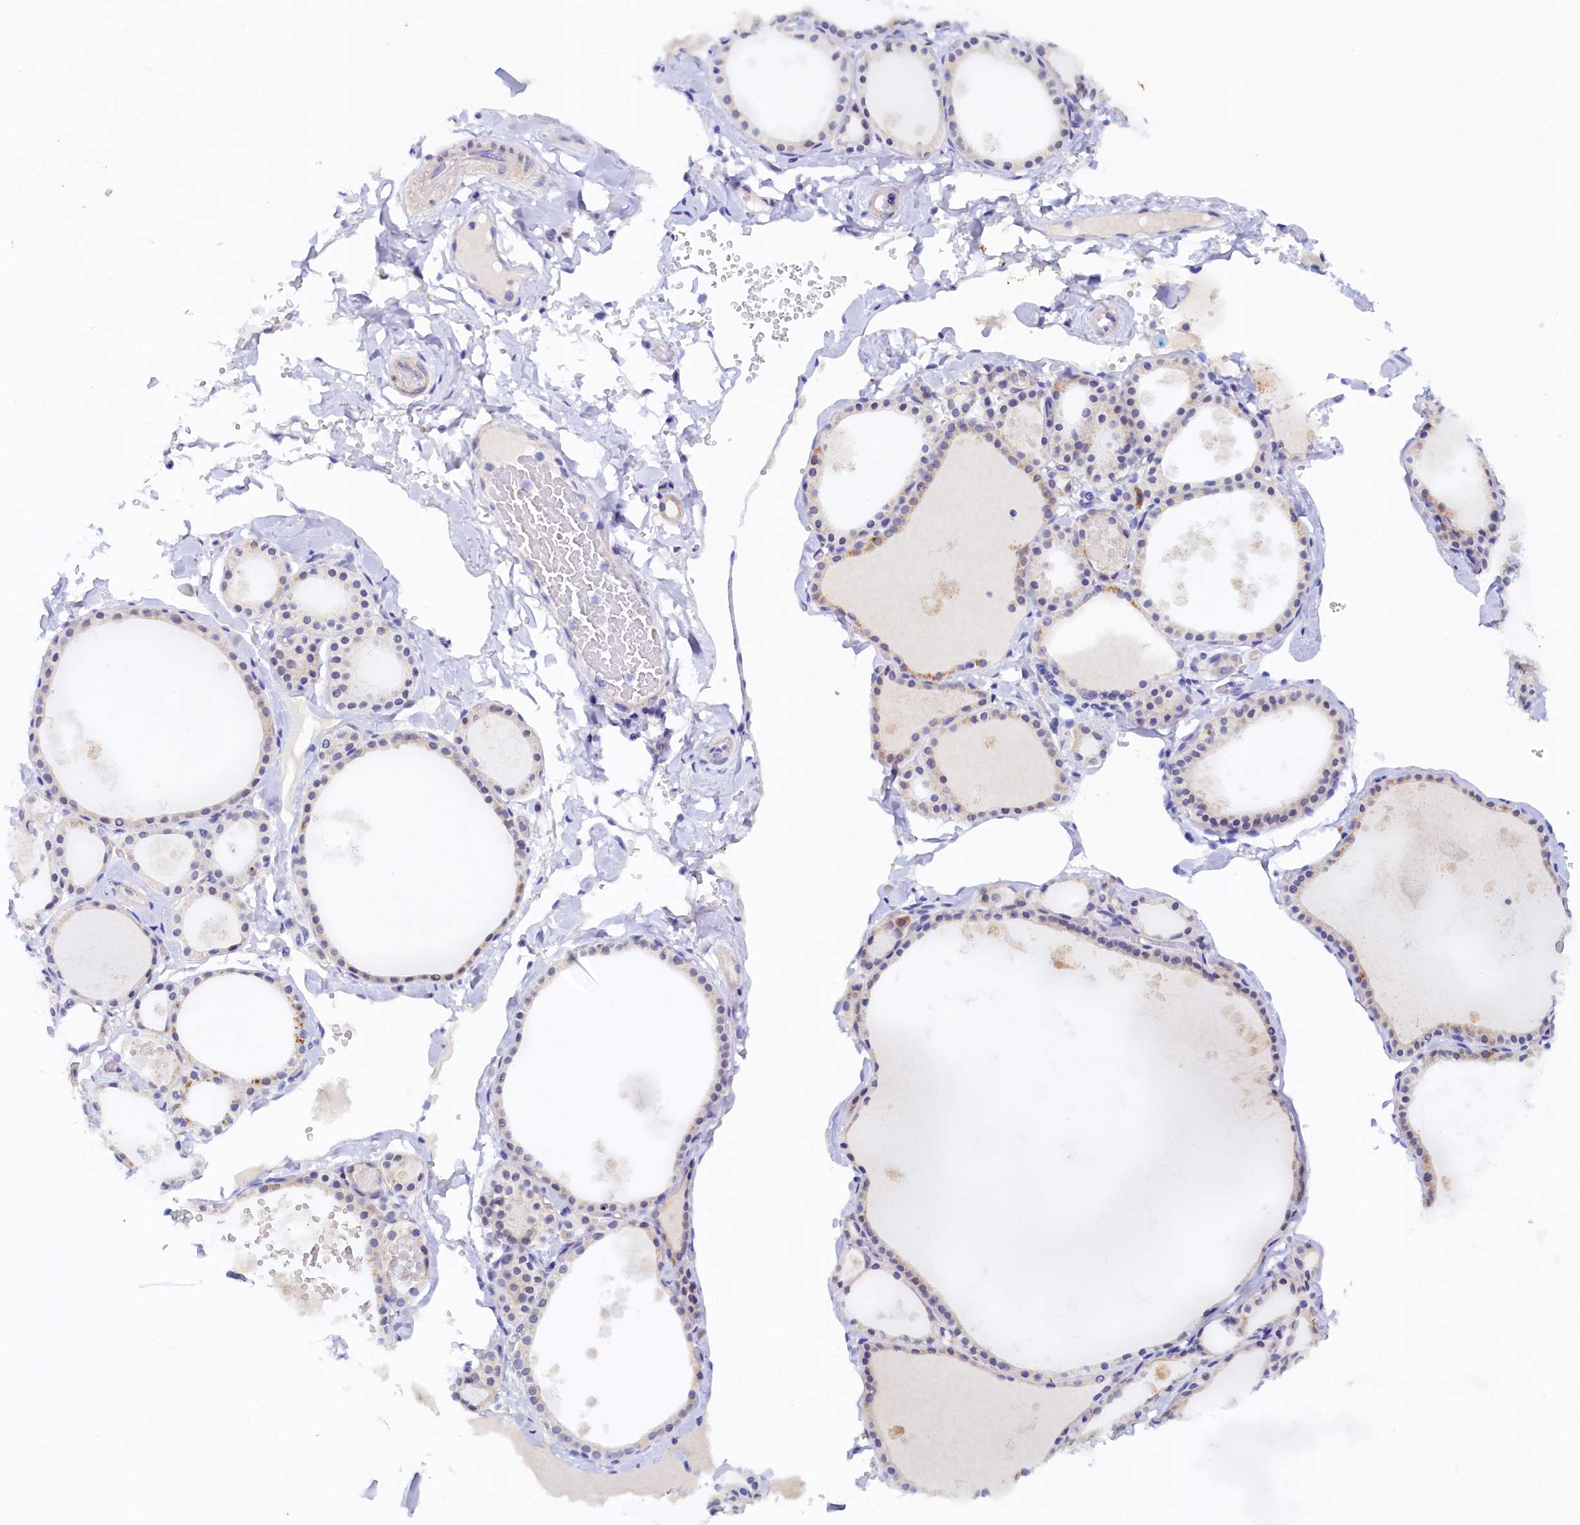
{"staining": {"intensity": "weak", "quantity": "25%-75%", "location": "cytoplasmic/membranous"}, "tissue": "thyroid gland", "cell_type": "Glandular cells", "image_type": "normal", "snomed": [{"axis": "morphology", "description": "Normal tissue, NOS"}, {"axis": "topography", "description": "Thyroid gland"}], "caption": "Weak cytoplasmic/membranous expression is present in about 25%-75% of glandular cells in normal thyroid gland.", "gene": "DTD1", "patient": {"sex": "male", "age": 56}}